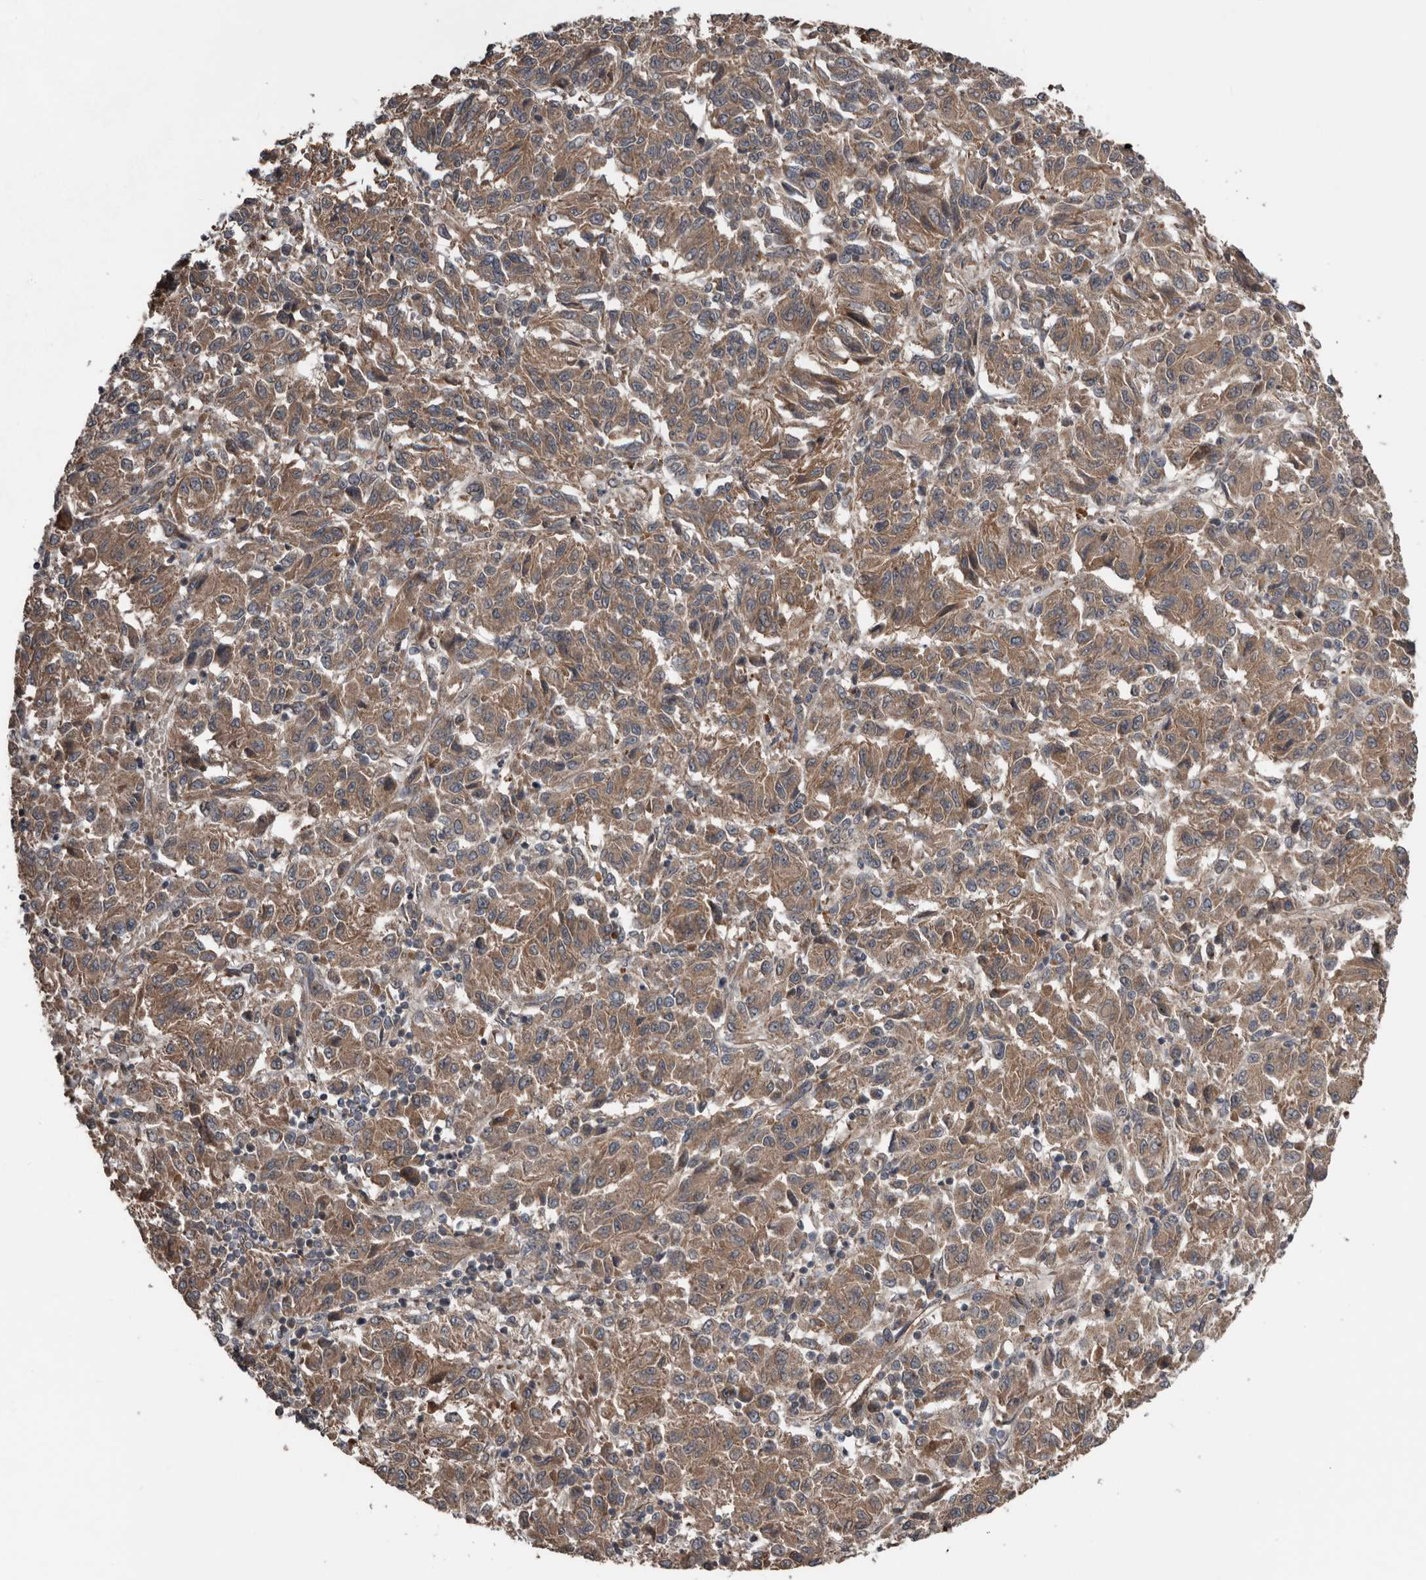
{"staining": {"intensity": "moderate", "quantity": ">75%", "location": "cytoplasmic/membranous"}, "tissue": "melanoma", "cell_type": "Tumor cells", "image_type": "cancer", "snomed": [{"axis": "morphology", "description": "Malignant melanoma, Metastatic site"}, {"axis": "topography", "description": "Lung"}], "caption": "Protein expression analysis of human malignant melanoma (metastatic site) reveals moderate cytoplasmic/membranous staining in approximately >75% of tumor cells.", "gene": "DNAJB4", "patient": {"sex": "male", "age": 64}}